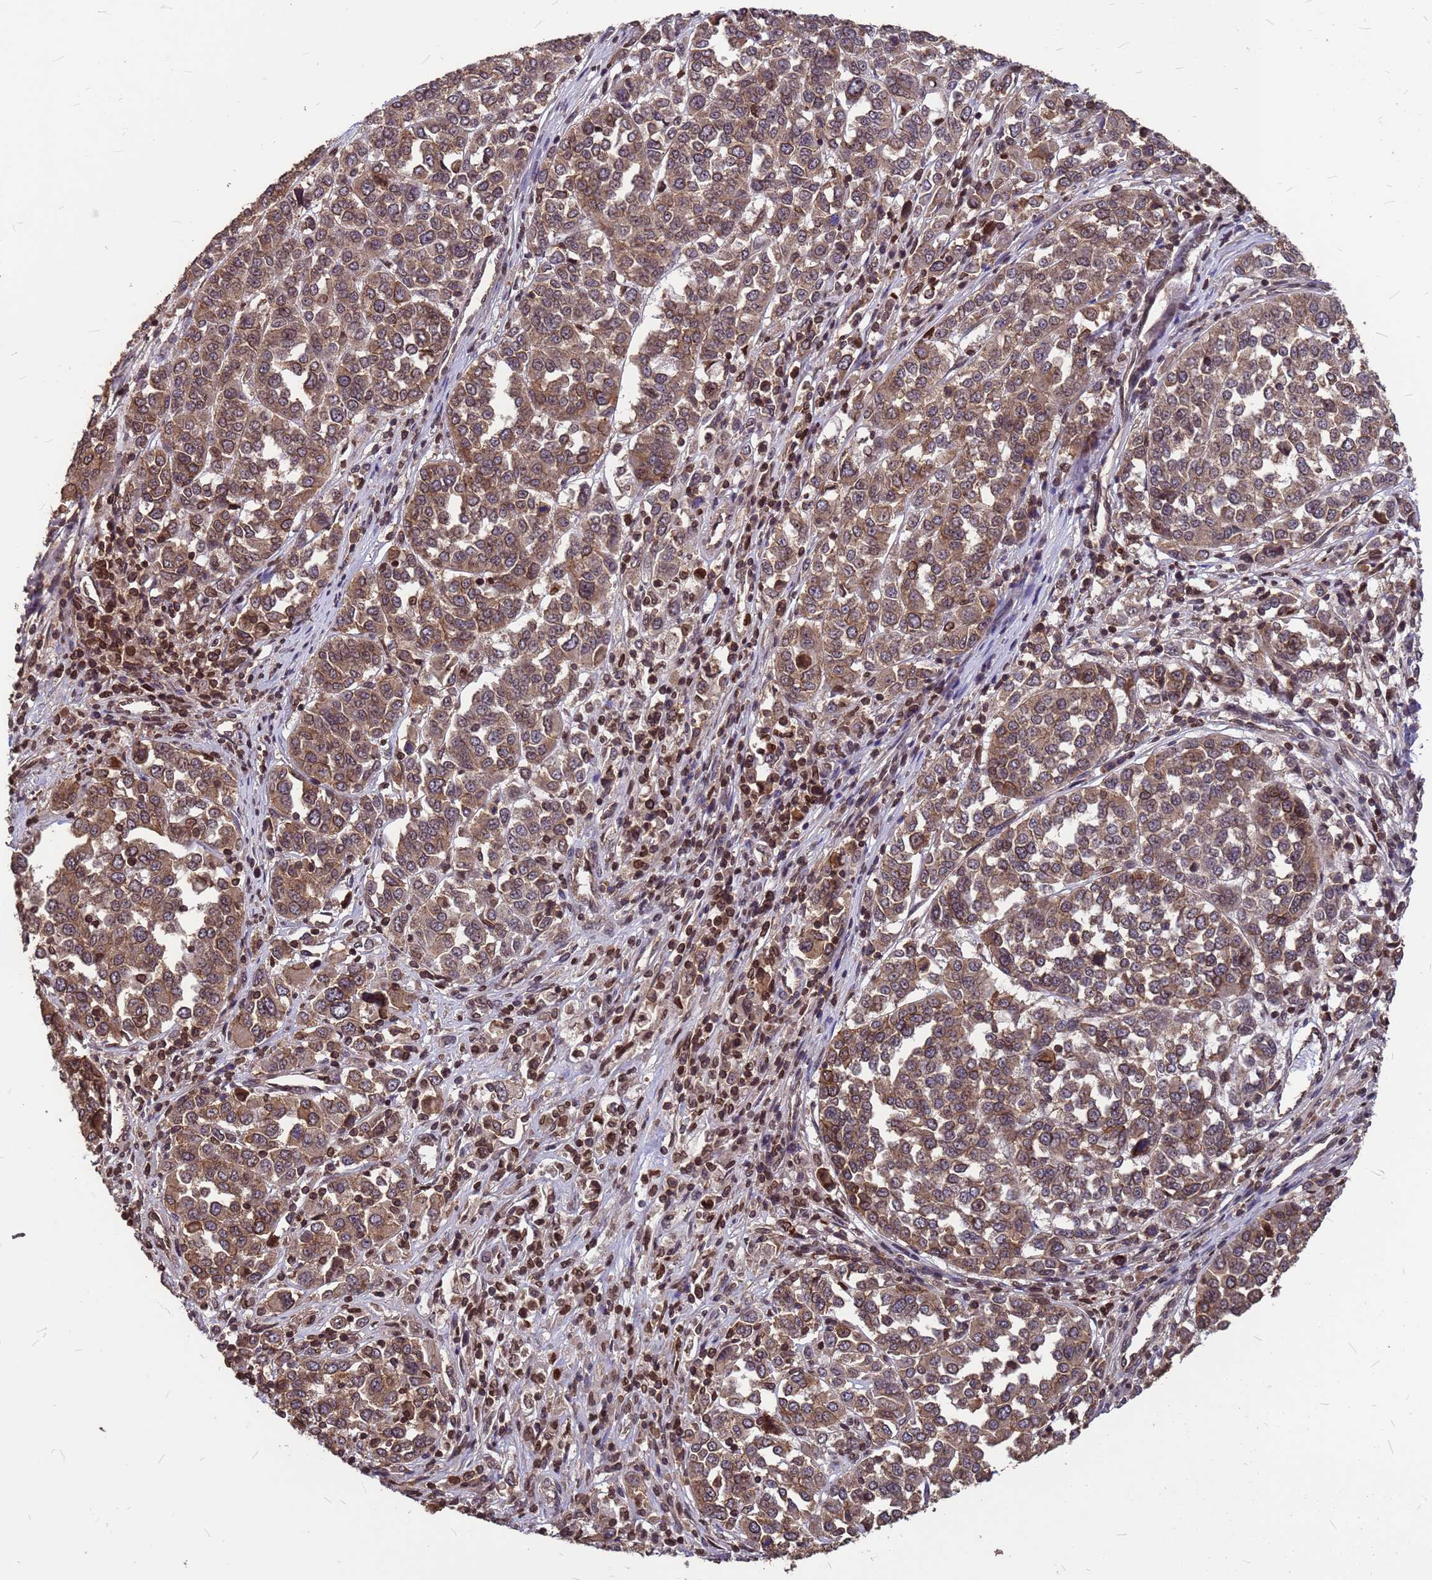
{"staining": {"intensity": "moderate", "quantity": ">75%", "location": "cytoplasmic/membranous,nuclear"}, "tissue": "melanoma", "cell_type": "Tumor cells", "image_type": "cancer", "snomed": [{"axis": "morphology", "description": "Malignant melanoma, Metastatic site"}, {"axis": "topography", "description": "Lymph node"}], "caption": "Tumor cells reveal medium levels of moderate cytoplasmic/membranous and nuclear positivity in approximately >75% of cells in melanoma. (DAB (3,3'-diaminobenzidine) IHC, brown staining for protein, blue staining for nuclei).", "gene": "C1orf35", "patient": {"sex": "male", "age": 44}}